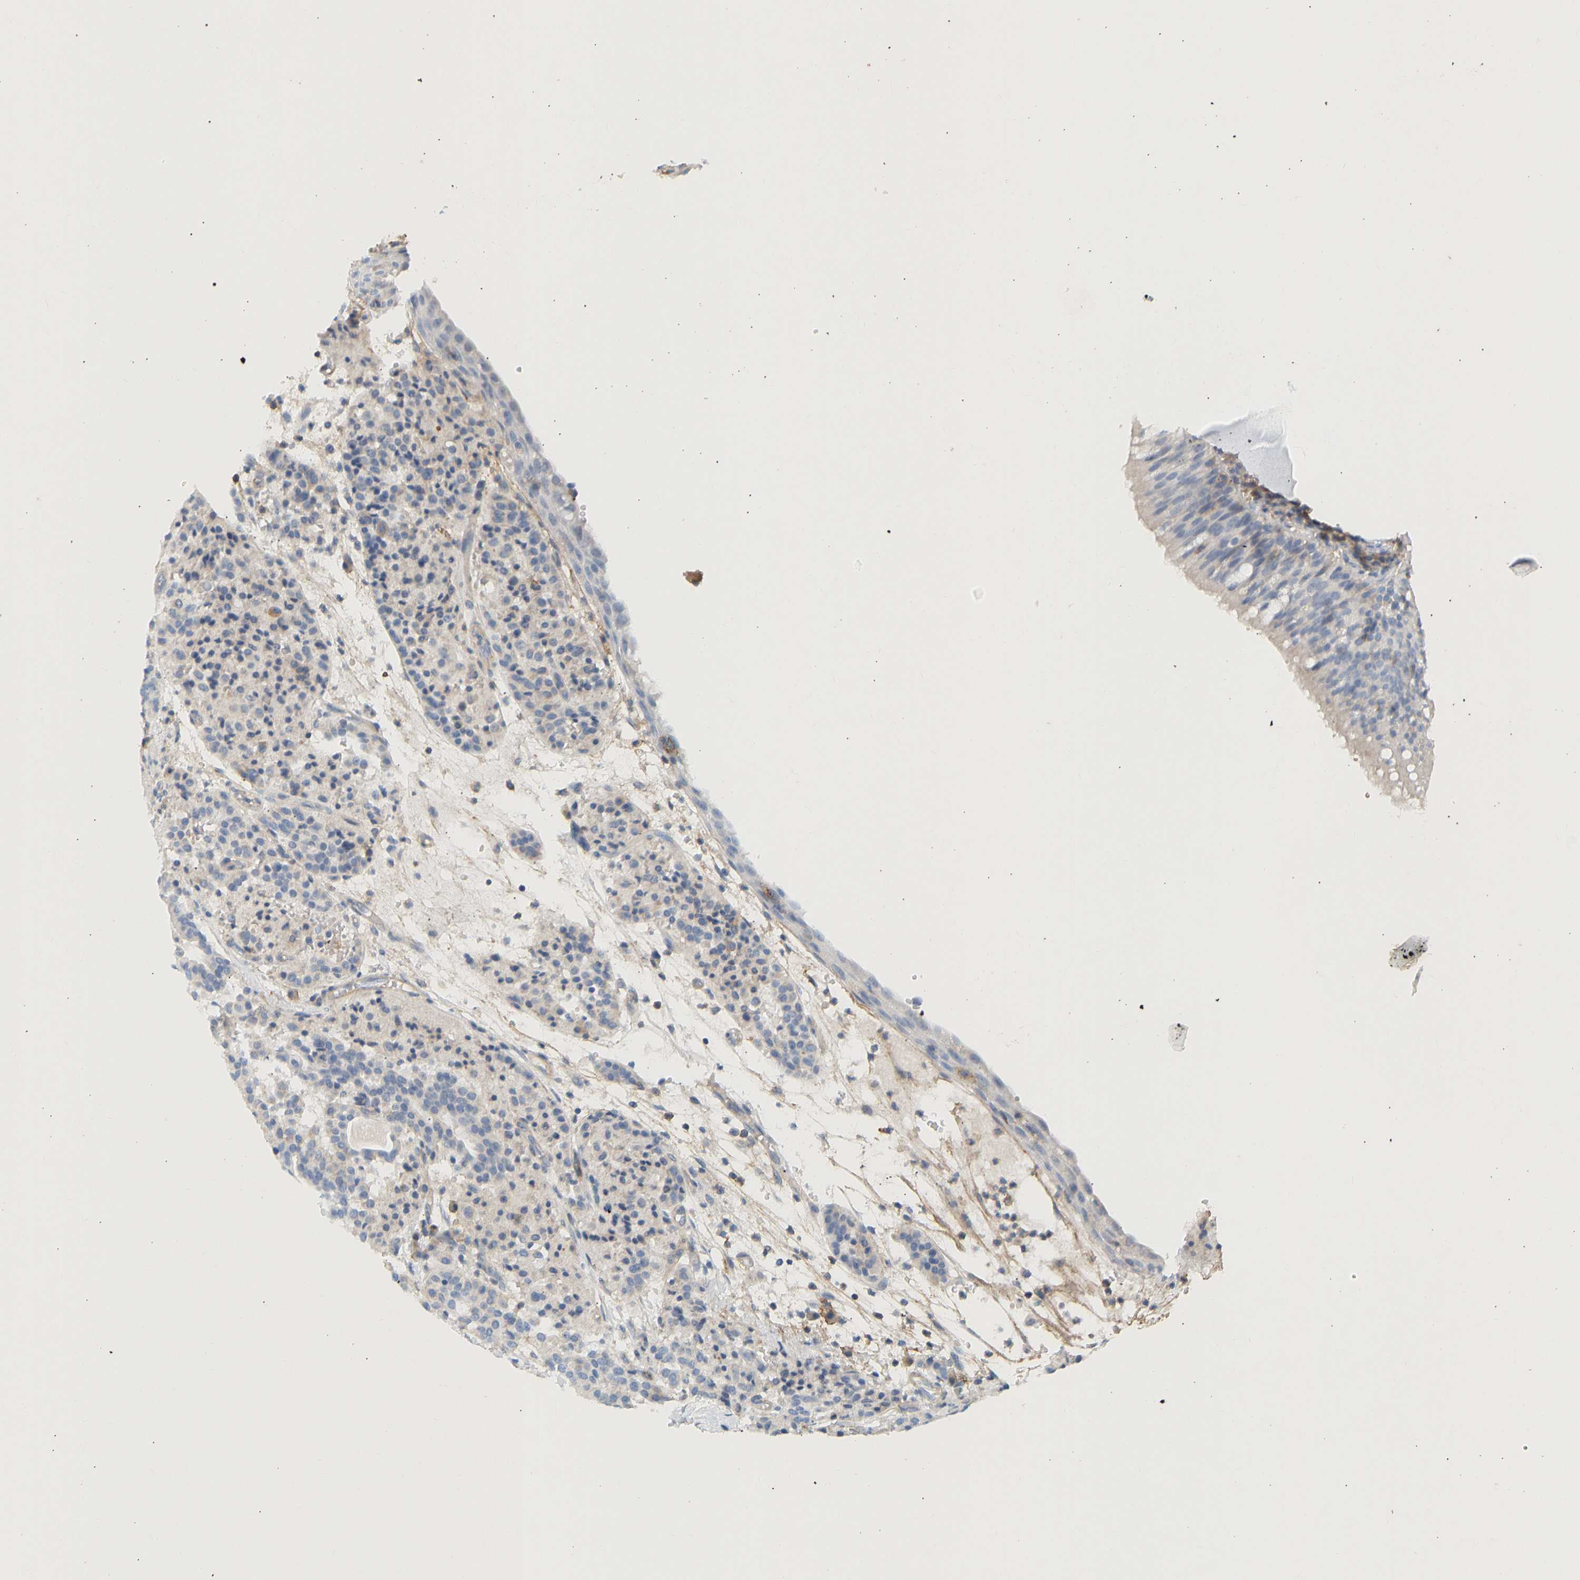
{"staining": {"intensity": "negative", "quantity": "none", "location": "none"}, "tissue": "carcinoid", "cell_type": "Tumor cells", "image_type": "cancer", "snomed": [{"axis": "morphology", "description": "Carcinoid, malignant, NOS"}, {"axis": "topography", "description": "Lung"}], "caption": "This is a image of IHC staining of carcinoid, which shows no positivity in tumor cells.", "gene": "BVES", "patient": {"sex": "male", "age": 30}}